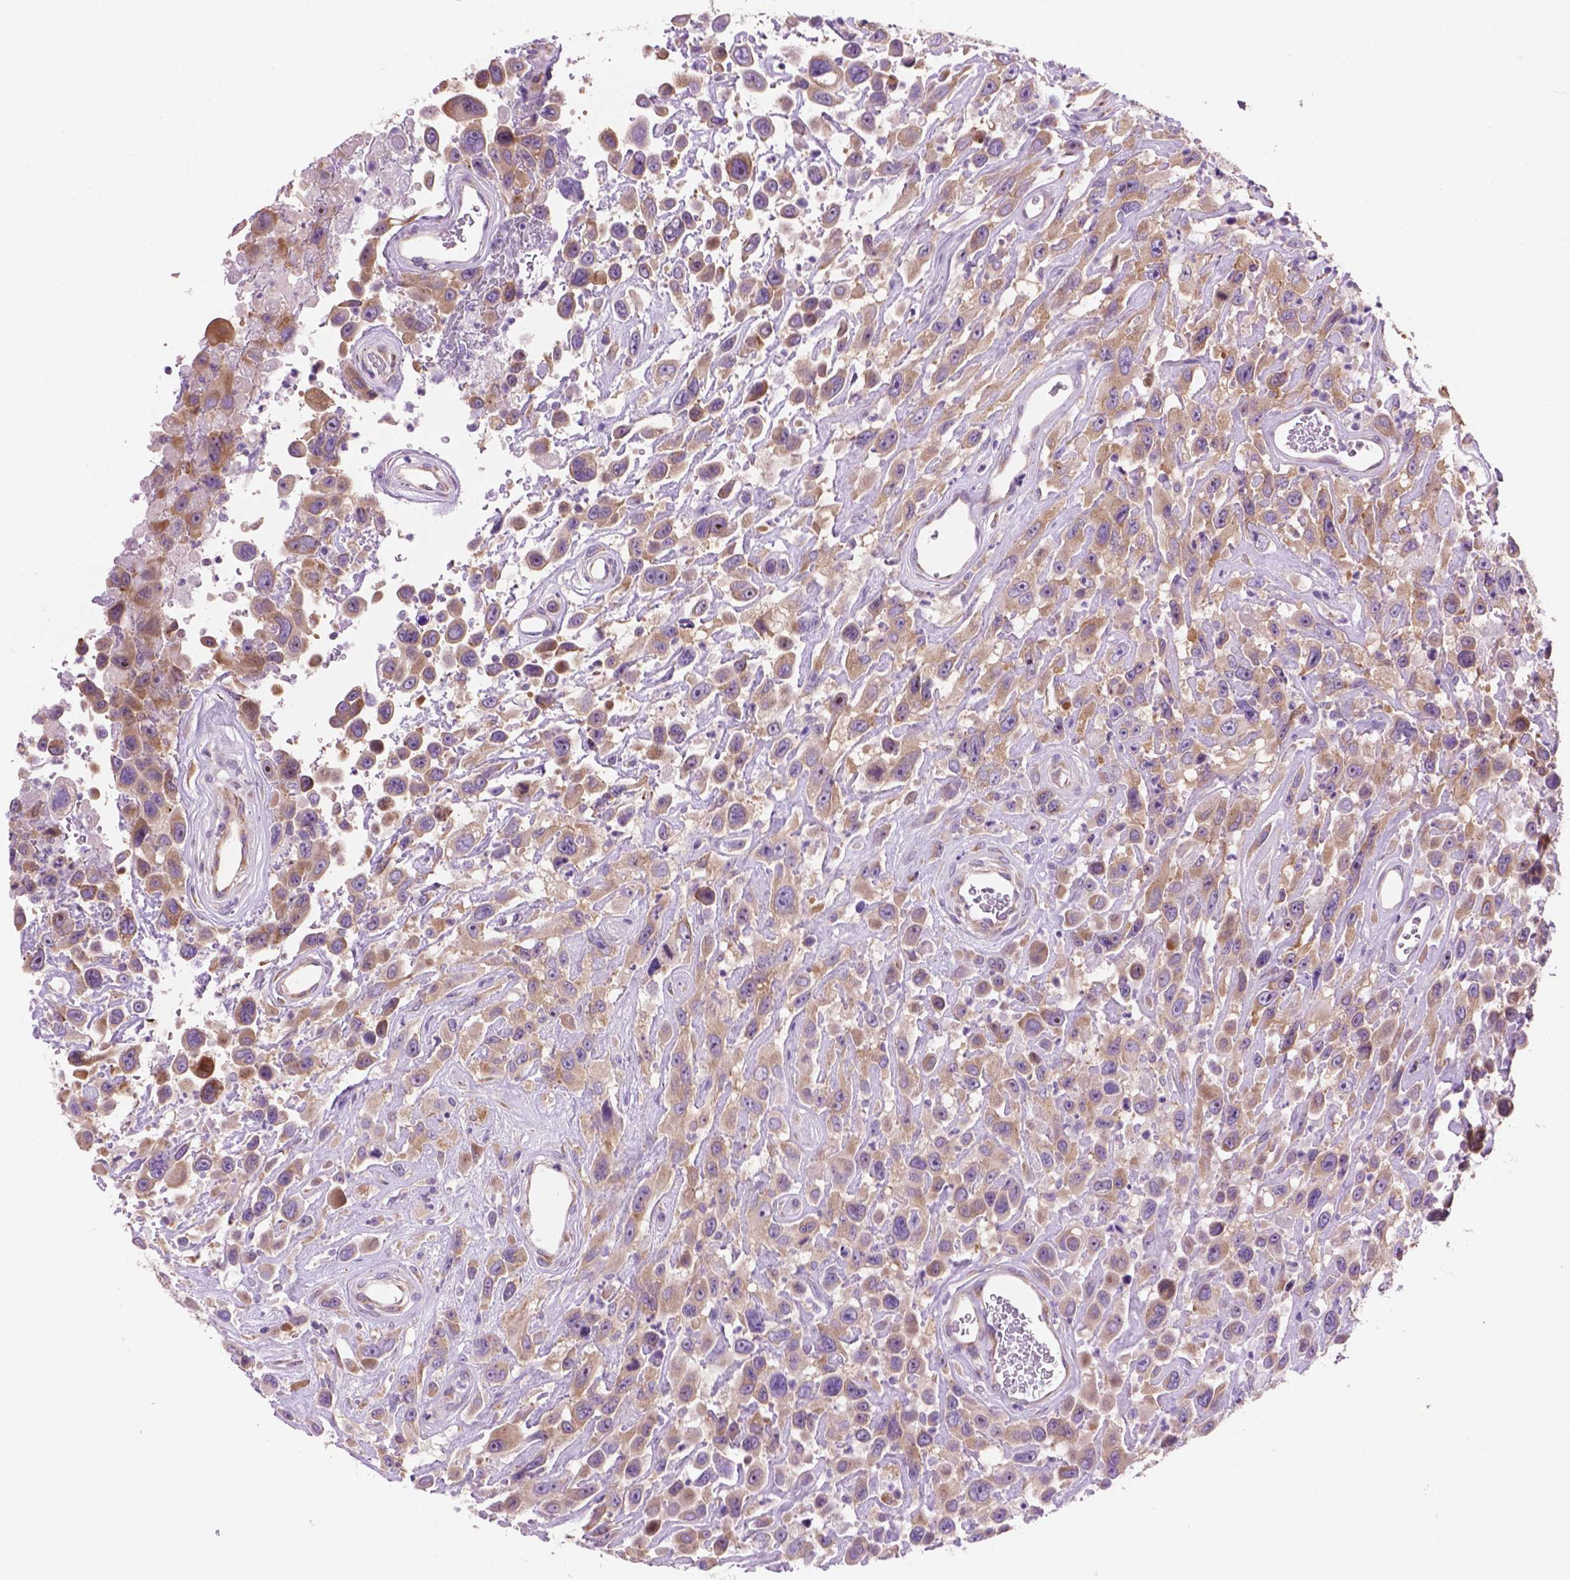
{"staining": {"intensity": "weak", "quantity": ">75%", "location": "cytoplasmic/membranous"}, "tissue": "urothelial cancer", "cell_type": "Tumor cells", "image_type": "cancer", "snomed": [{"axis": "morphology", "description": "Urothelial carcinoma, High grade"}, {"axis": "topography", "description": "Urinary bladder"}], "caption": "Brown immunohistochemical staining in urothelial carcinoma (high-grade) demonstrates weak cytoplasmic/membranous staining in approximately >75% of tumor cells.", "gene": "RPL37A", "patient": {"sex": "male", "age": 53}}